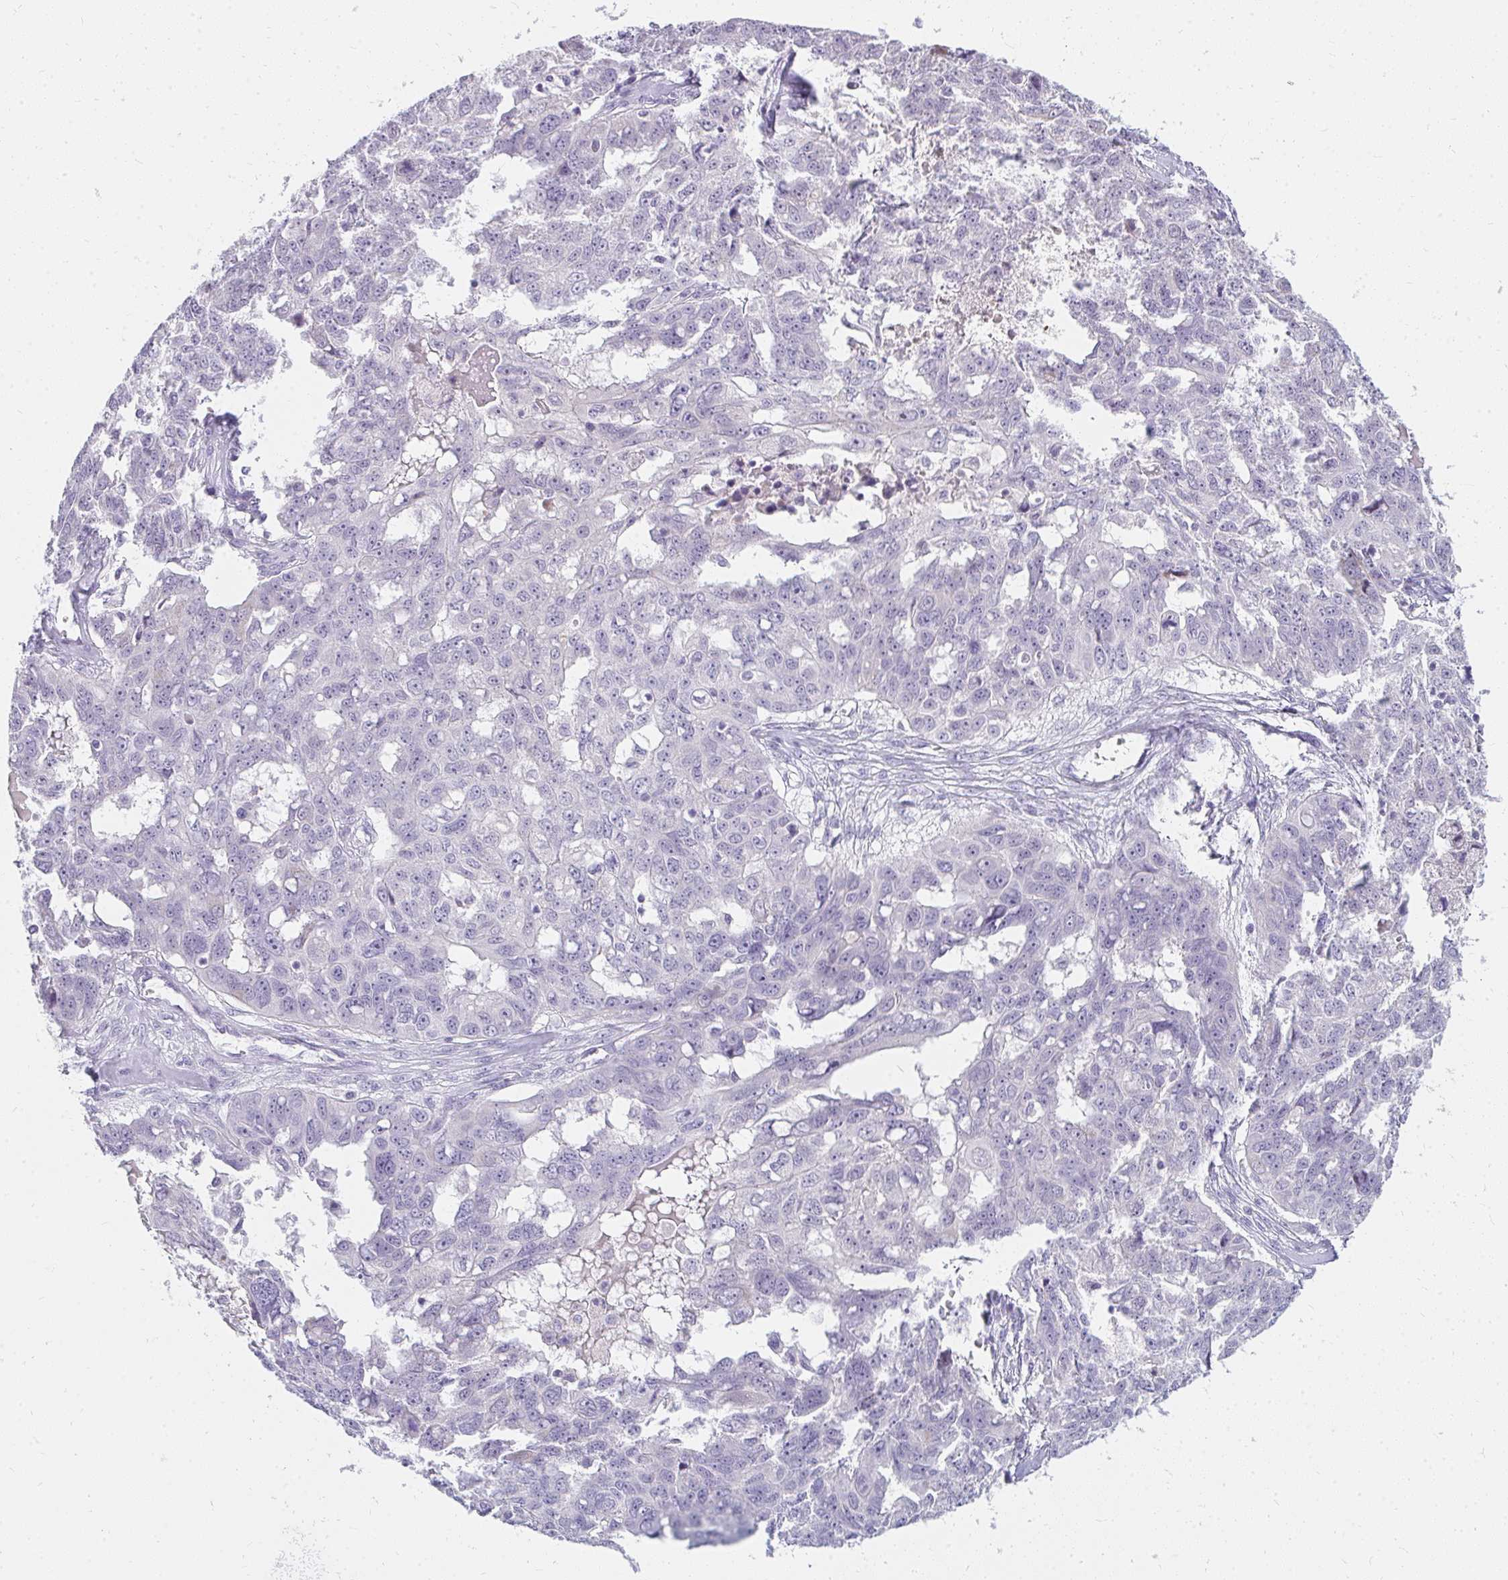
{"staining": {"intensity": "negative", "quantity": "none", "location": "none"}, "tissue": "ovarian cancer", "cell_type": "Tumor cells", "image_type": "cancer", "snomed": [{"axis": "morphology", "description": "Carcinoma, endometroid"}, {"axis": "topography", "description": "Ovary"}], "caption": "High magnification brightfield microscopy of ovarian endometroid carcinoma stained with DAB (brown) and counterstained with hematoxylin (blue): tumor cells show no significant staining.", "gene": "PPP1R3G", "patient": {"sex": "female", "age": 70}}